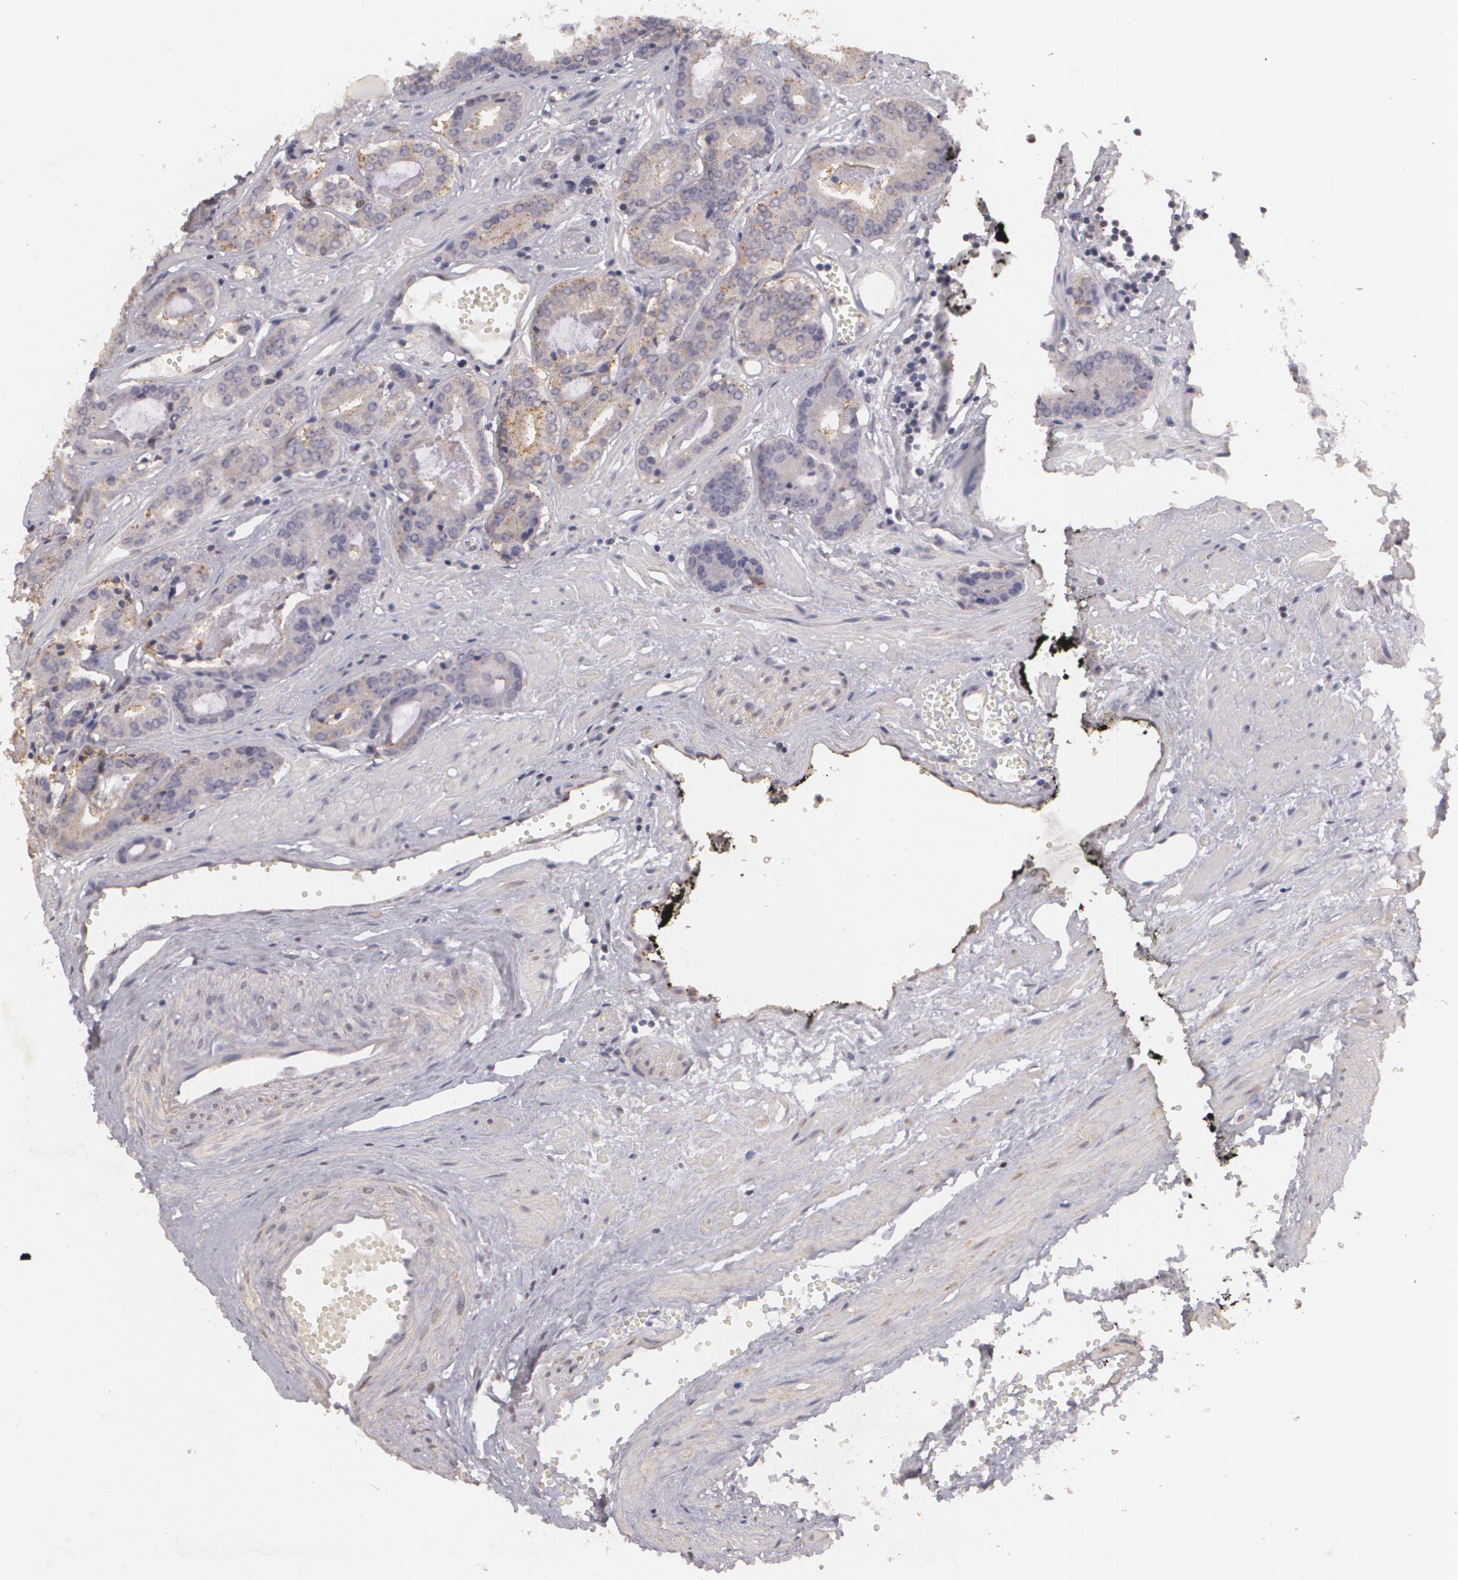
{"staining": {"intensity": "weak", "quantity": ">75%", "location": "cytoplasmic/membranous"}, "tissue": "prostate cancer", "cell_type": "Tumor cells", "image_type": "cancer", "snomed": [{"axis": "morphology", "description": "Adenocarcinoma, High grade"}, {"axis": "topography", "description": "Prostate"}], "caption": "The histopathology image shows staining of prostate high-grade adenocarcinoma, revealing weak cytoplasmic/membranous protein staining (brown color) within tumor cells. The protein of interest is stained brown, and the nuclei are stained in blue (DAB IHC with brightfield microscopy, high magnification).", "gene": "KCNA4", "patient": {"sex": "male", "age": 56}}